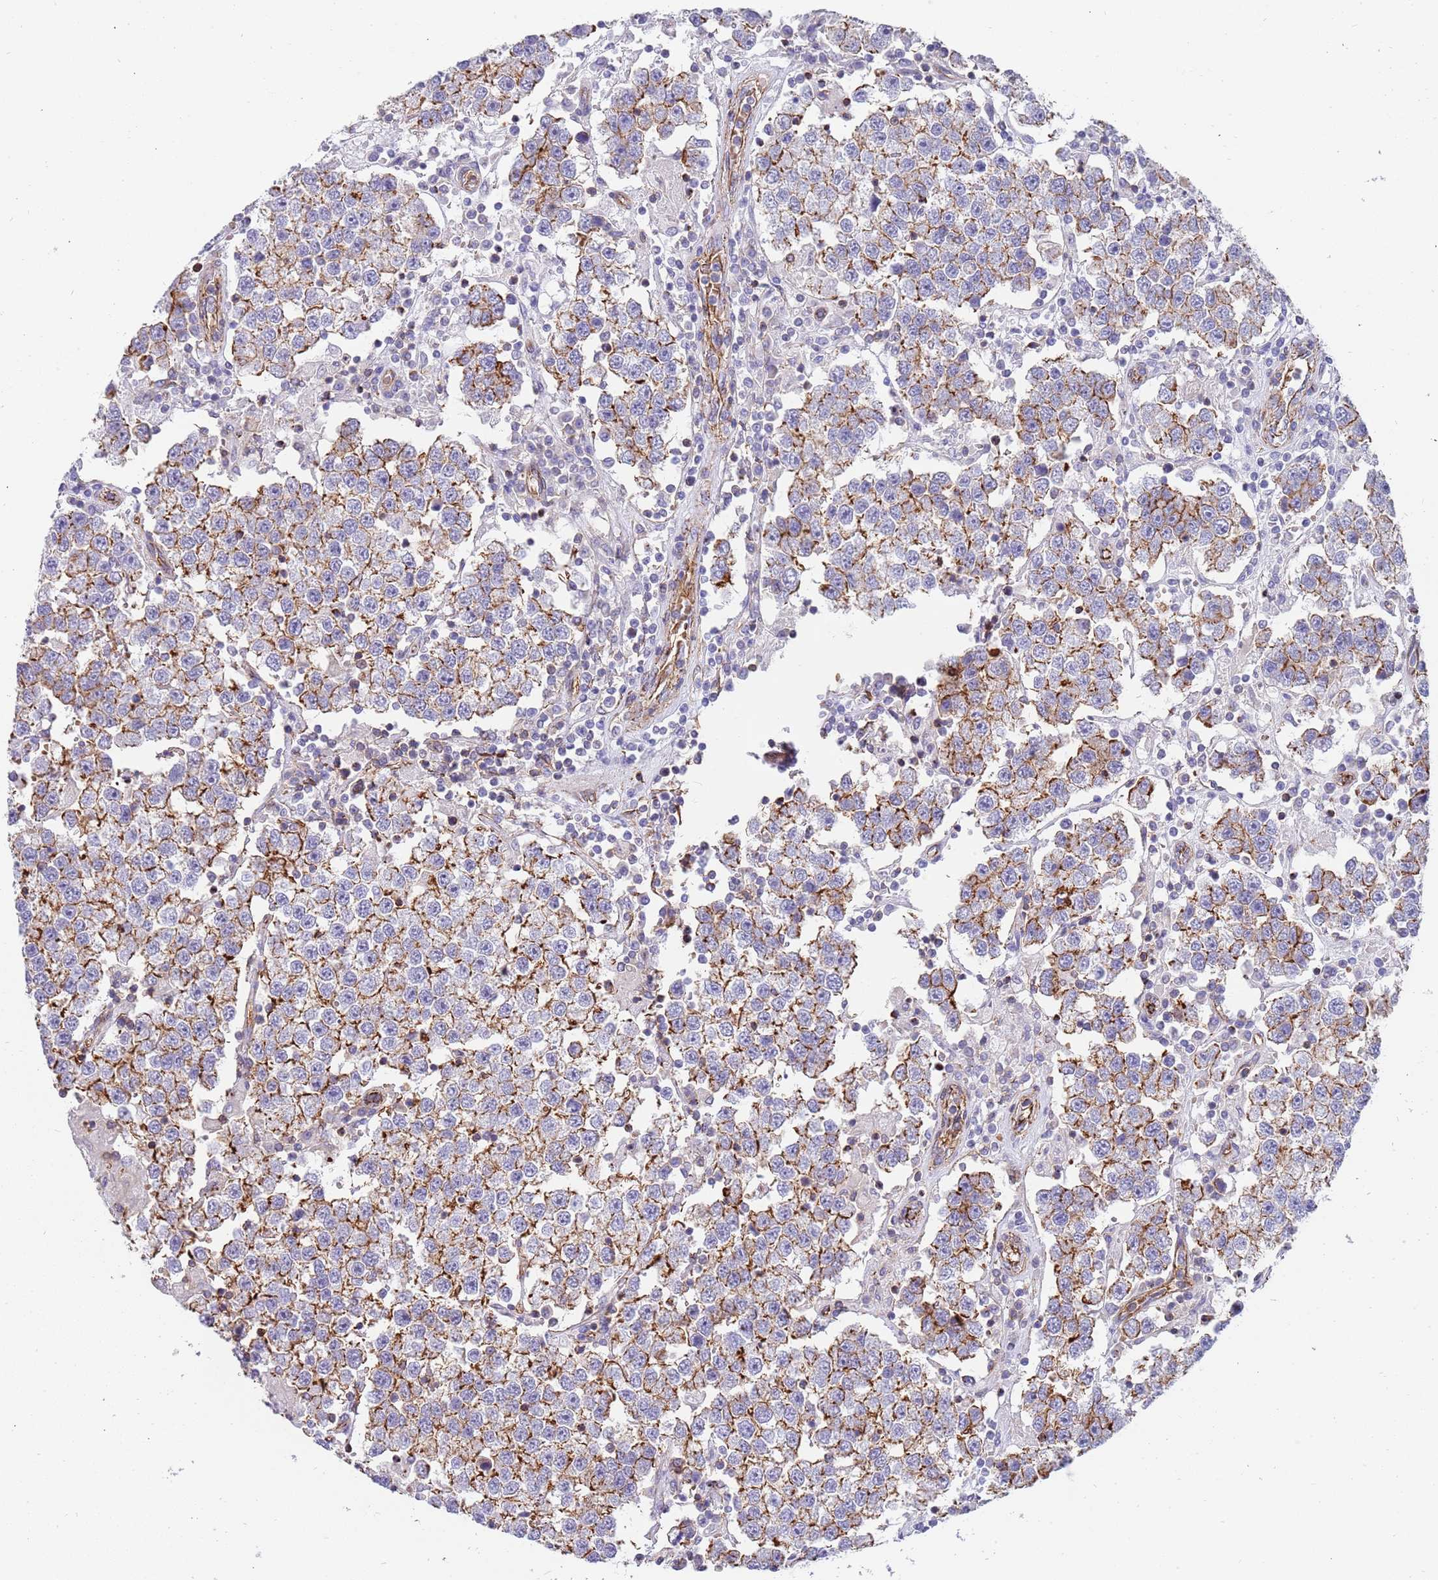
{"staining": {"intensity": "moderate", "quantity": ">75%", "location": "cytoplasmic/membranous"}, "tissue": "testis cancer", "cell_type": "Tumor cells", "image_type": "cancer", "snomed": [{"axis": "morphology", "description": "Seminoma, NOS"}, {"axis": "topography", "description": "Testis"}], "caption": "Testis seminoma stained for a protein displays moderate cytoplasmic/membranous positivity in tumor cells. The protein is shown in brown color, while the nuclei are stained blue.", "gene": "GFRAL", "patient": {"sex": "male", "age": 37}}